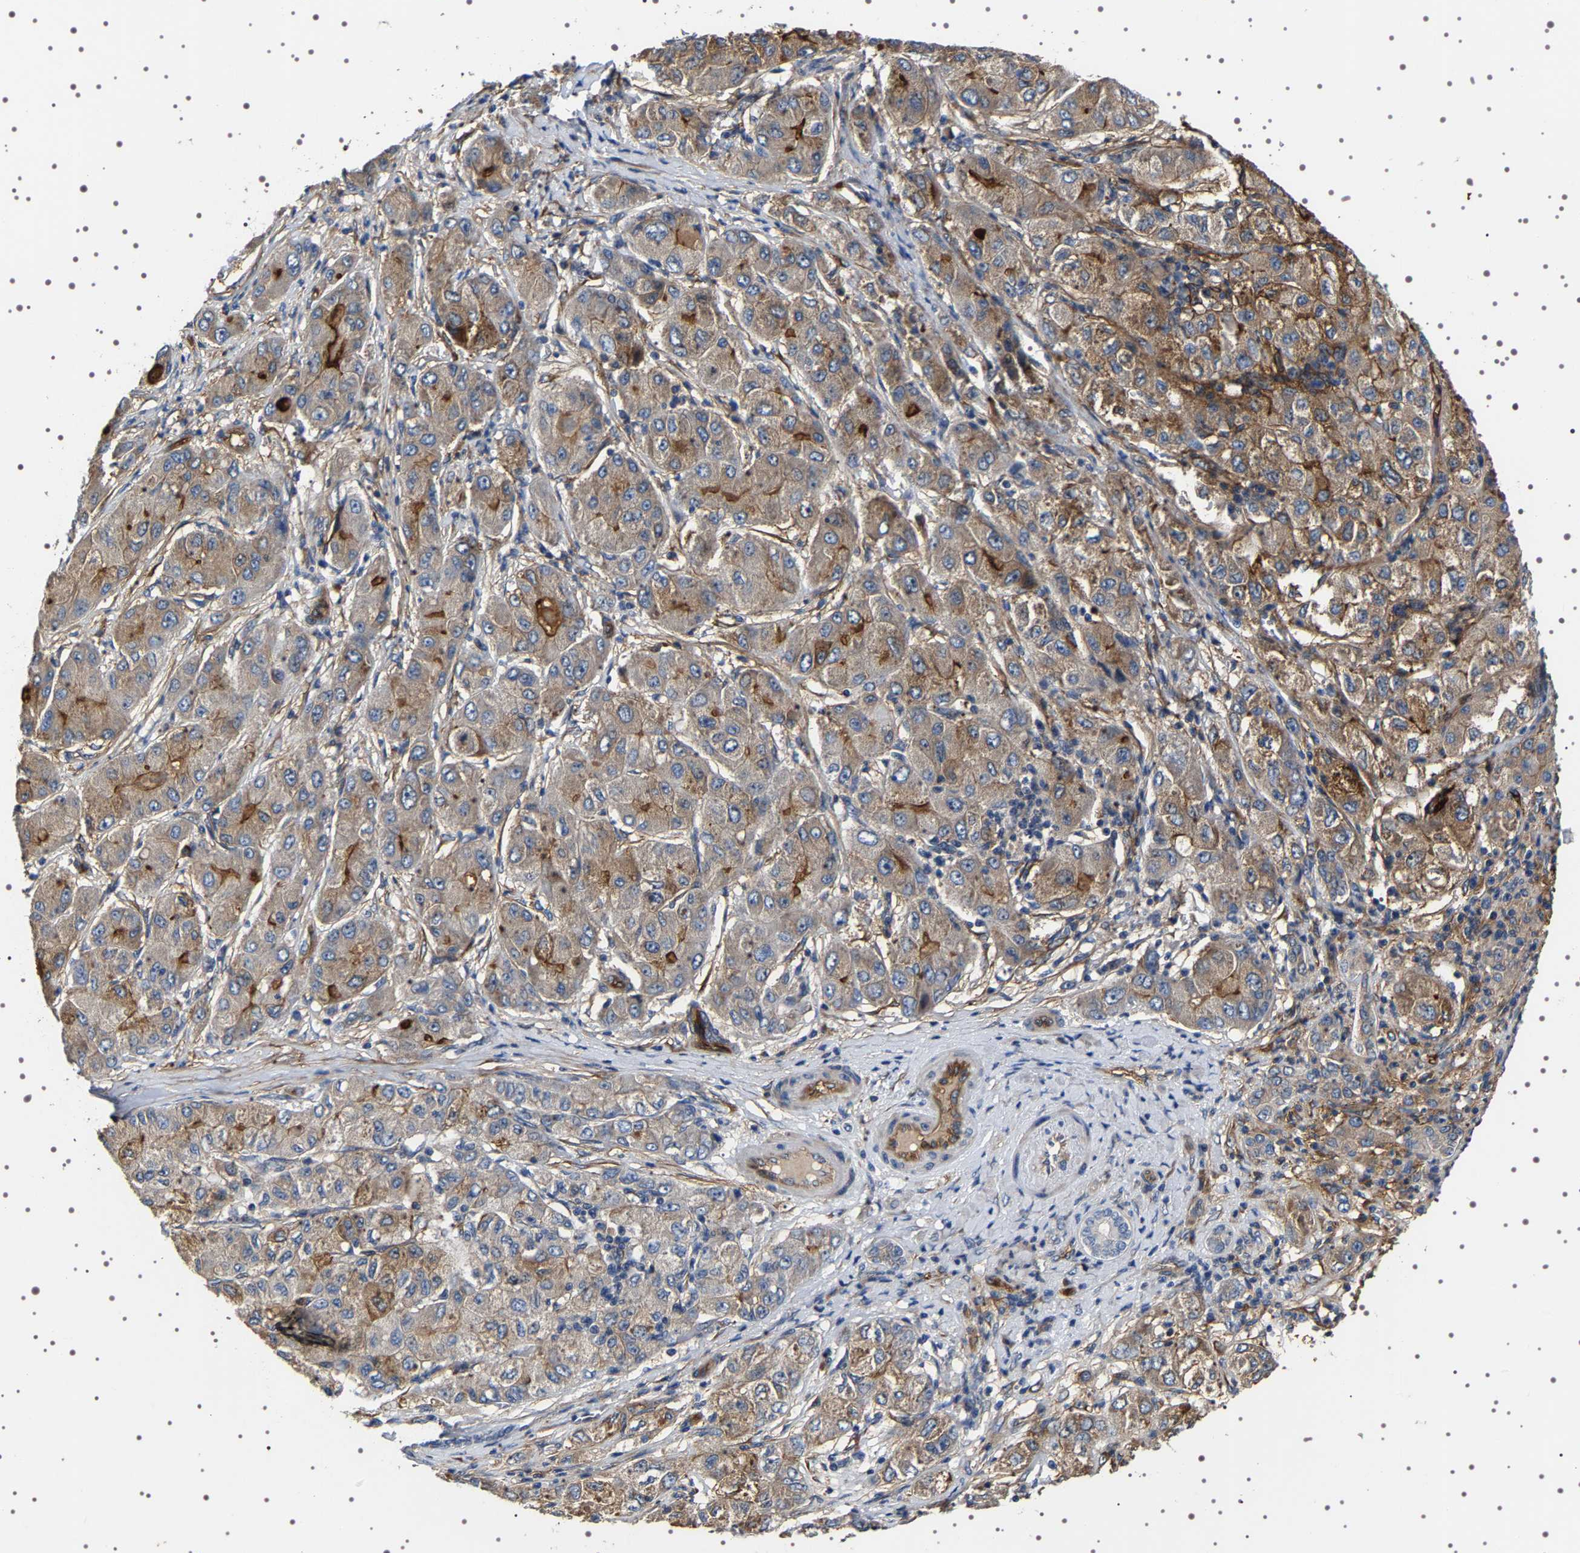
{"staining": {"intensity": "weak", "quantity": "25%-75%", "location": "cytoplasmic/membranous"}, "tissue": "liver cancer", "cell_type": "Tumor cells", "image_type": "cancer", "snomed": [{"axis": "morphology", "description": "Carcinoma, Hepatocellular, NOS"}, {"axis": "topography", "description": "Liver"}], "caption": "A brown stain shows weak cytoplasmic/membranous expression of a protein in human liver hepatocellular carcinoma tumor cells.", "gene": "ALPL", "patient": {"sex": "male", "age": 80}}